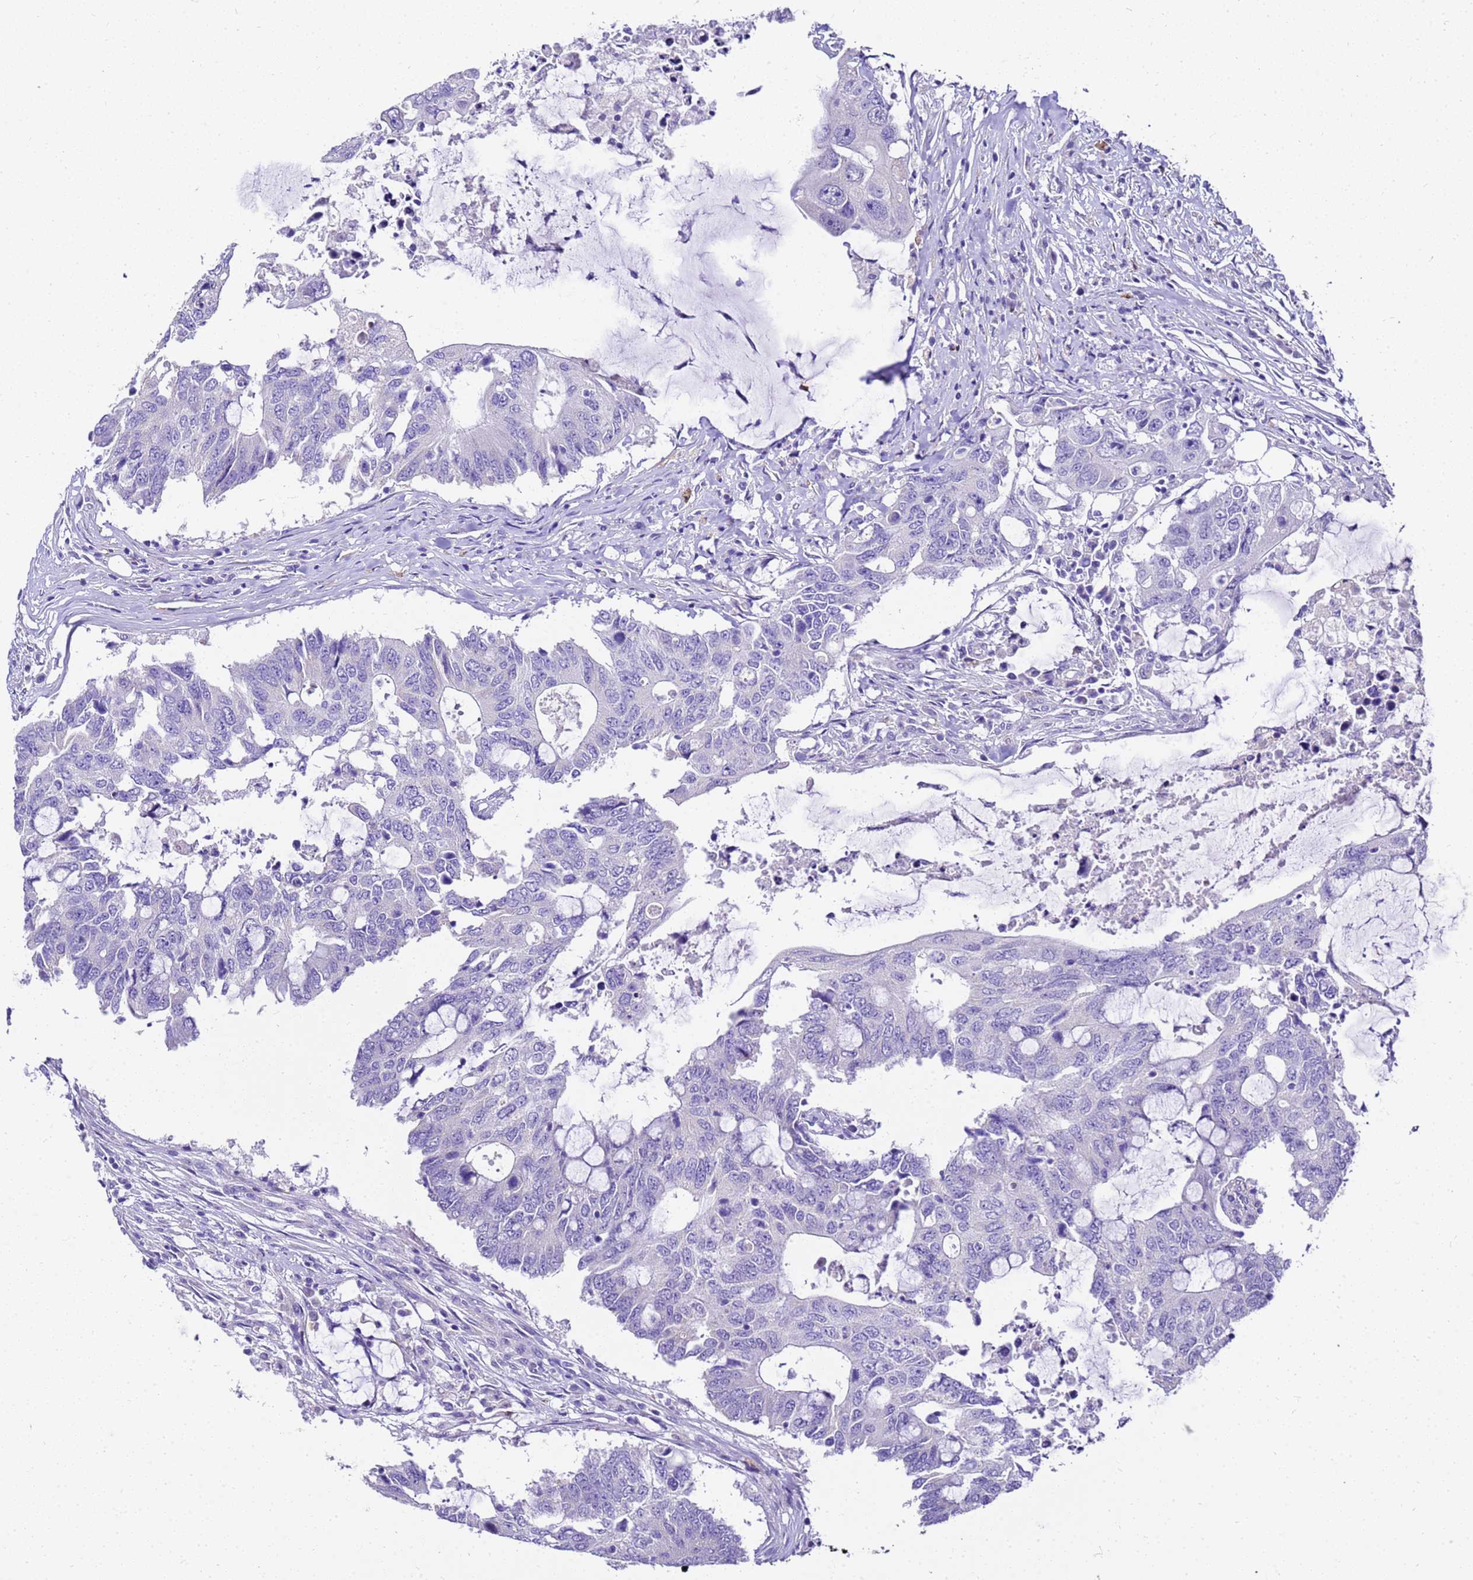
{"staining": {"intensity": "negative", "quantity": "none", "location": "none"}, "tissue": "colorectal cancer", "cell_type": "Tumor cells", "image_type": "cancer", "snomed": [{"axis": "morphology", "description": "Adenocarcinoma, NOS"}, {"axis": "topography", "description": "Colon"}], "caption": "This is a histopathology image of immunohistochemistry staining of colorectal cancer, which shows no positivity in tumor cells.", "gene": "HSPB6", "patient": {"sex": "male", "age": 71}}